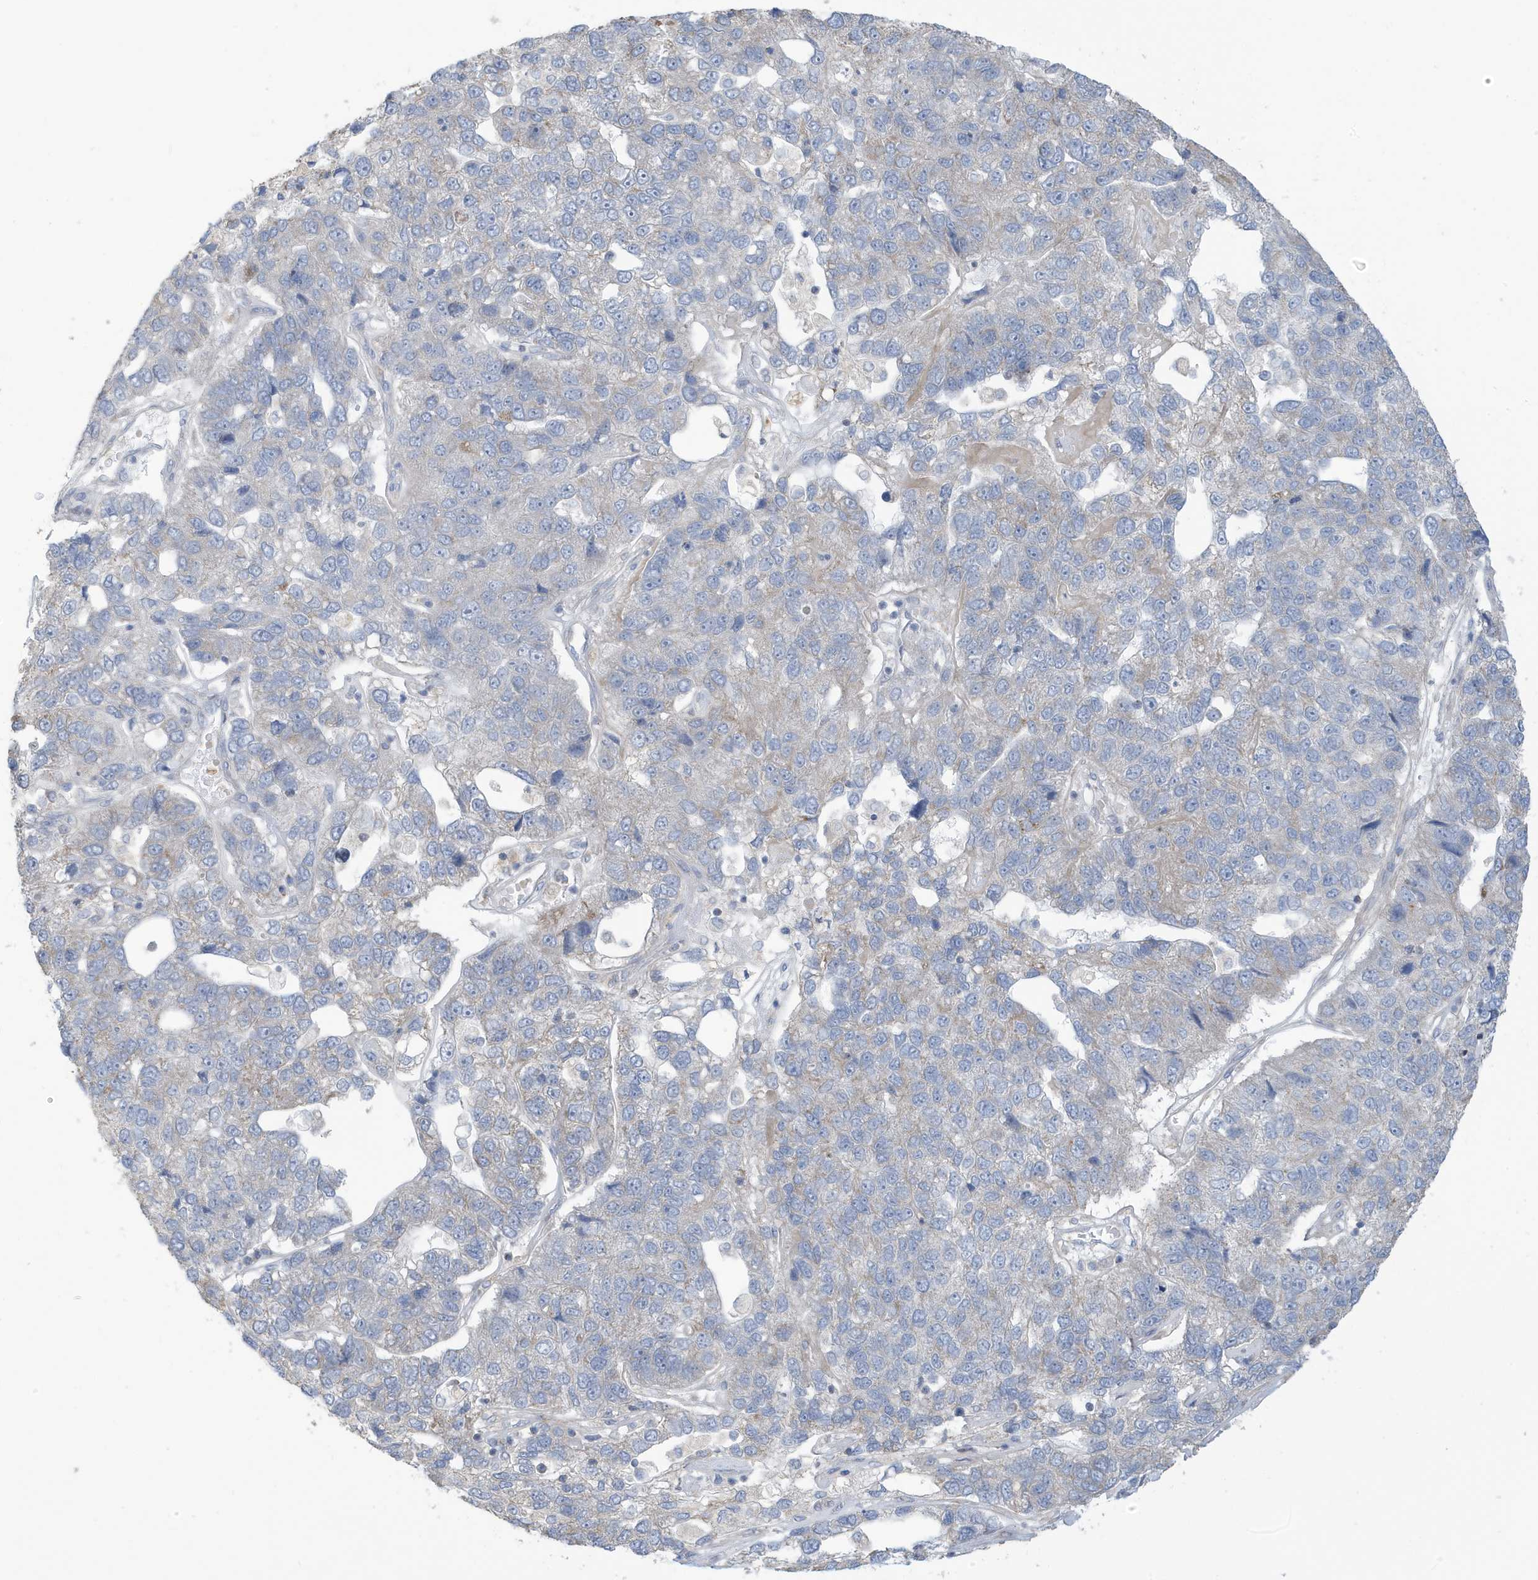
{"staining": {"intensity": "weak", "quantity": "<25%", "location": "cytoplasmic/membranous"}, "tissue": "pancreatic cancer", "cell_type": "Tumor cells", "image_type": "cancer", "snomed": [{"axis": "morphology", "description": "Adenocarcinoma, NOS"}, {"axis": "topography", "description": "Pancreas"}], "caption": "There is no significant expression in tumor cells of adenocarcinoma (pancreatic).", "gene": "ATP13A5", "patient": {"sex": "female", "age": 61}}